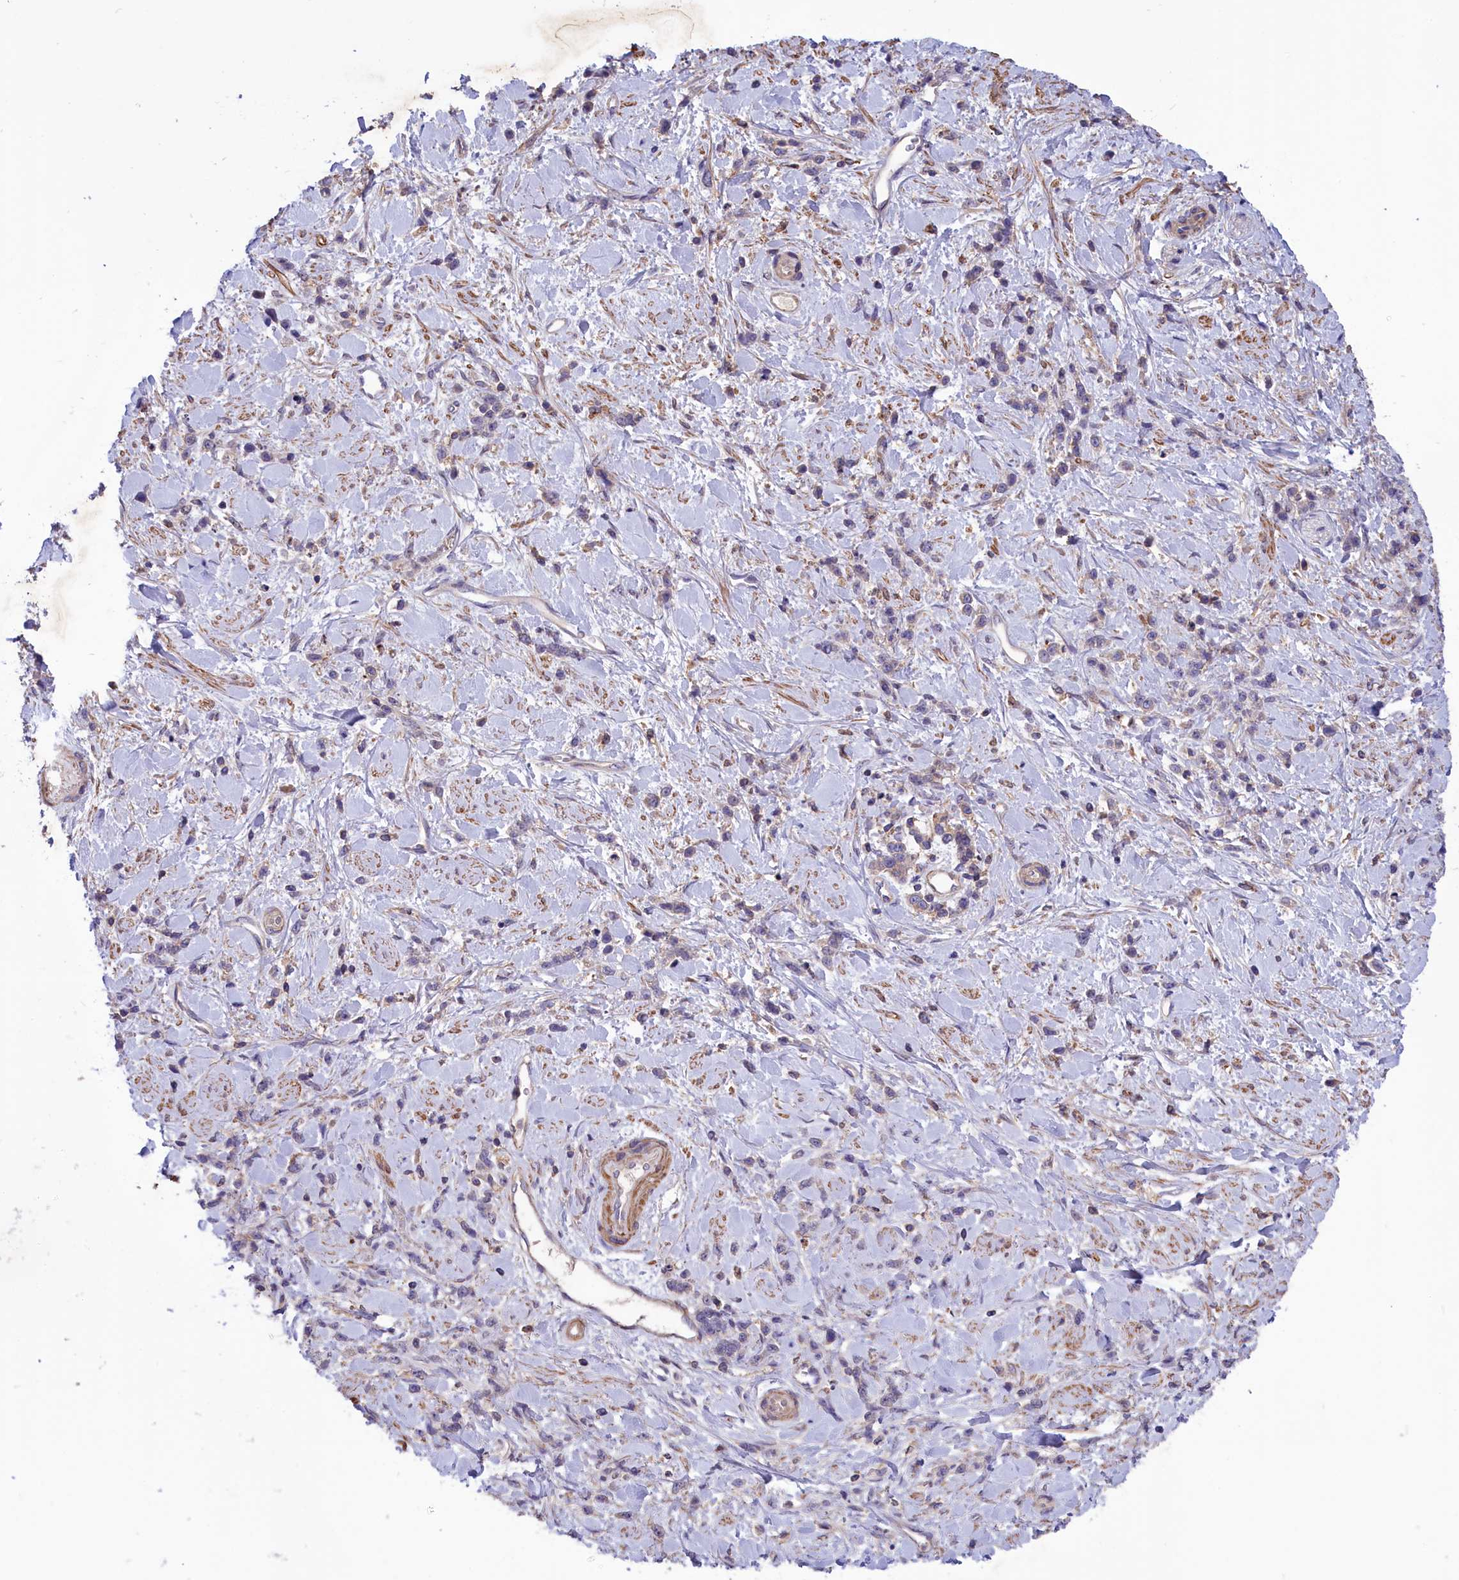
{"staining": {"intensity": "negative", "quantity": "none", "location": "none"}, "tissue": "stomach cancer", "cell_type": "Tumor cells", "image_type": "cancer", "snomed": [{"axis": "morphology", "description": "Adenocarcinoma, NOS"}, {"axis": "topography", "description": "Stomach"}], "caption": "Tumor cells show no significant protein positivity in stomach cancer (adenocarcinoma).", "gene": "AMDHD2", "patient": {"sex": "female", "age": 60}}